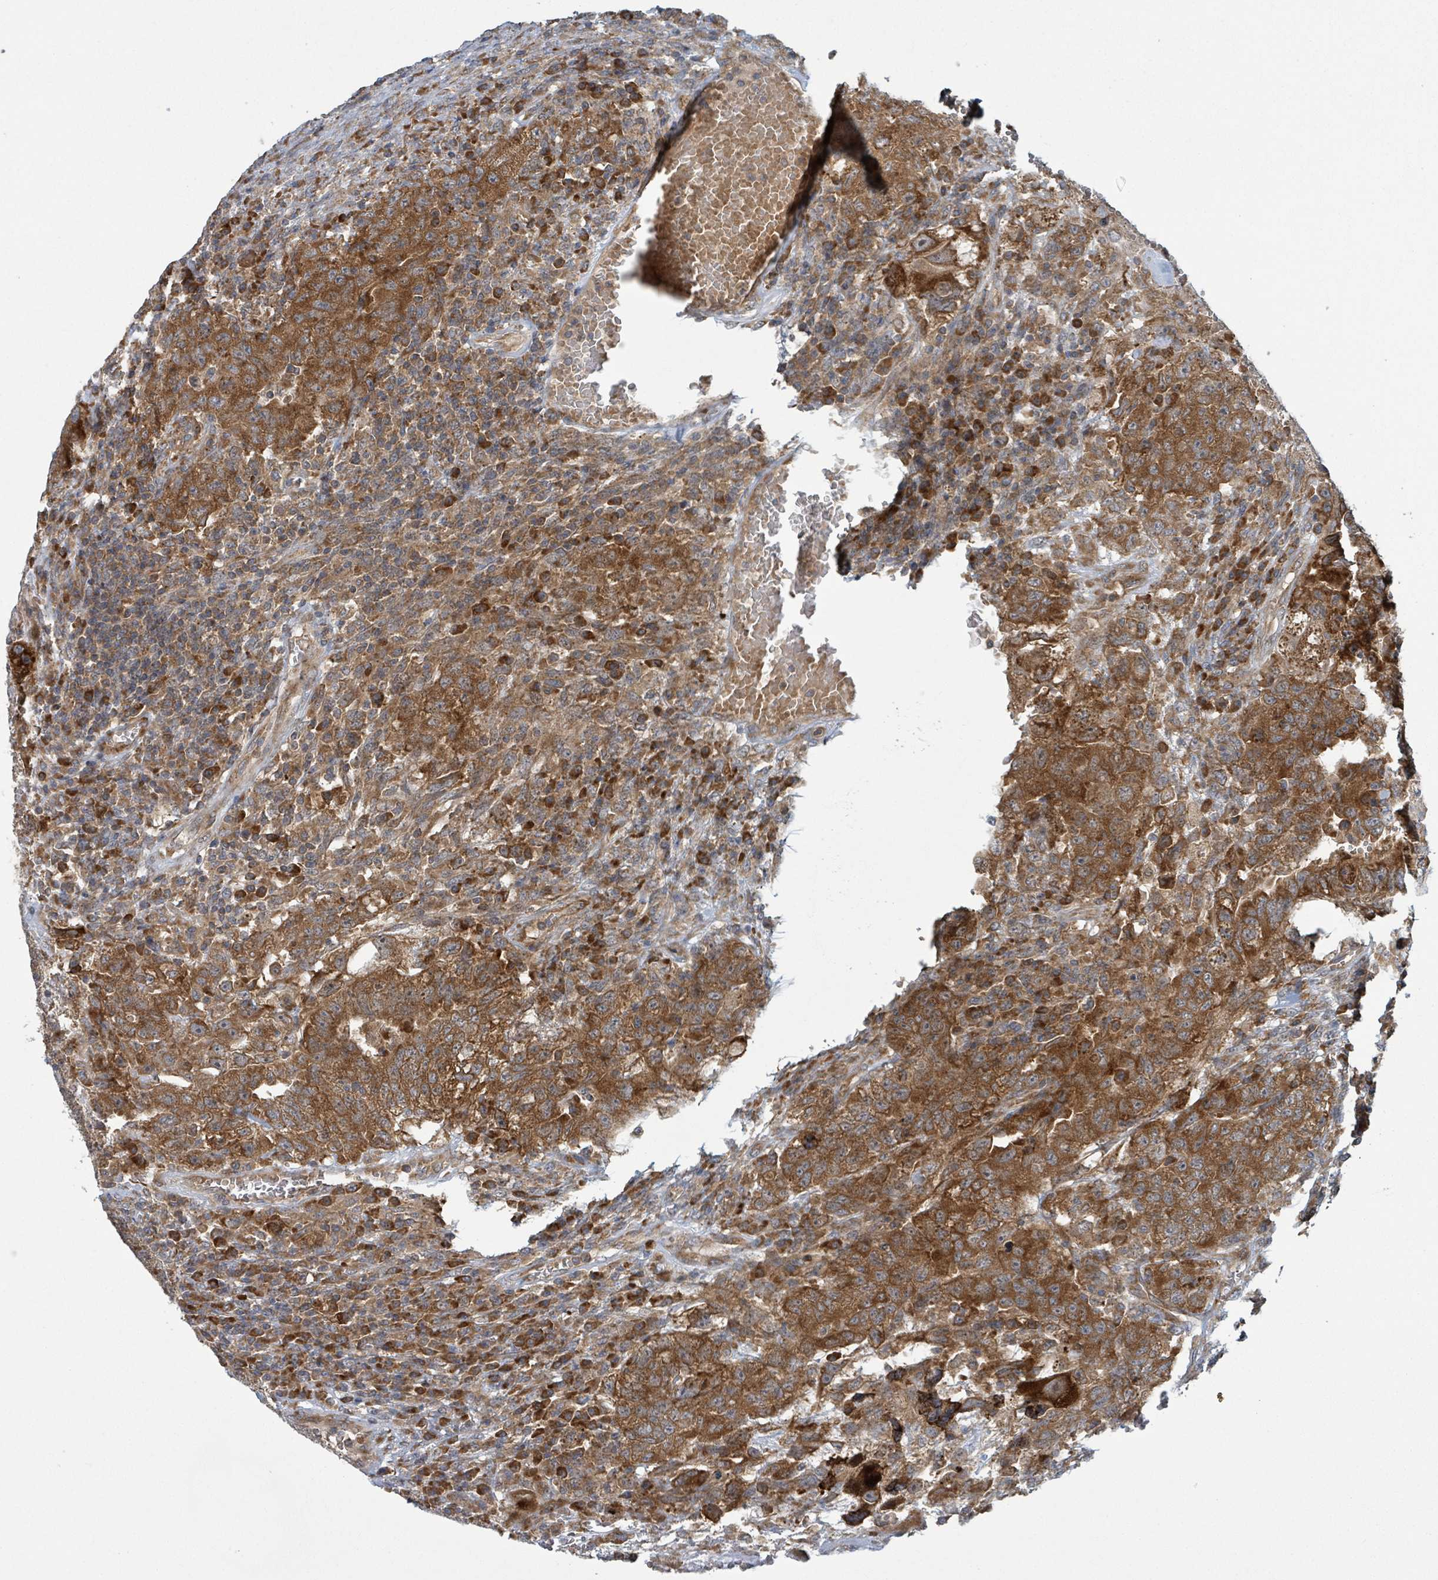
{"staining": {"intensity": "strong", "quantity": ">75%", "location": "cytoplasmic/membranous"}, "tissue": "testis cancer", "cell_type": "Tumor cells", "image_type": "cancer", "snomed": [{"axis": "morphology", "description": "Carcinoma, Embryonal, NOS"}, {"axis": "topography", "description": "Testis"}], "caption": "A high-resolution image shows immunohistochemistry (IHC) staining of testis cancer, which shows strong cytoplasmic/membranous staining in approximately >75% of tumor cells.", "gene": "OR51E1", "patient": {"sex": "male", "age": 26}}